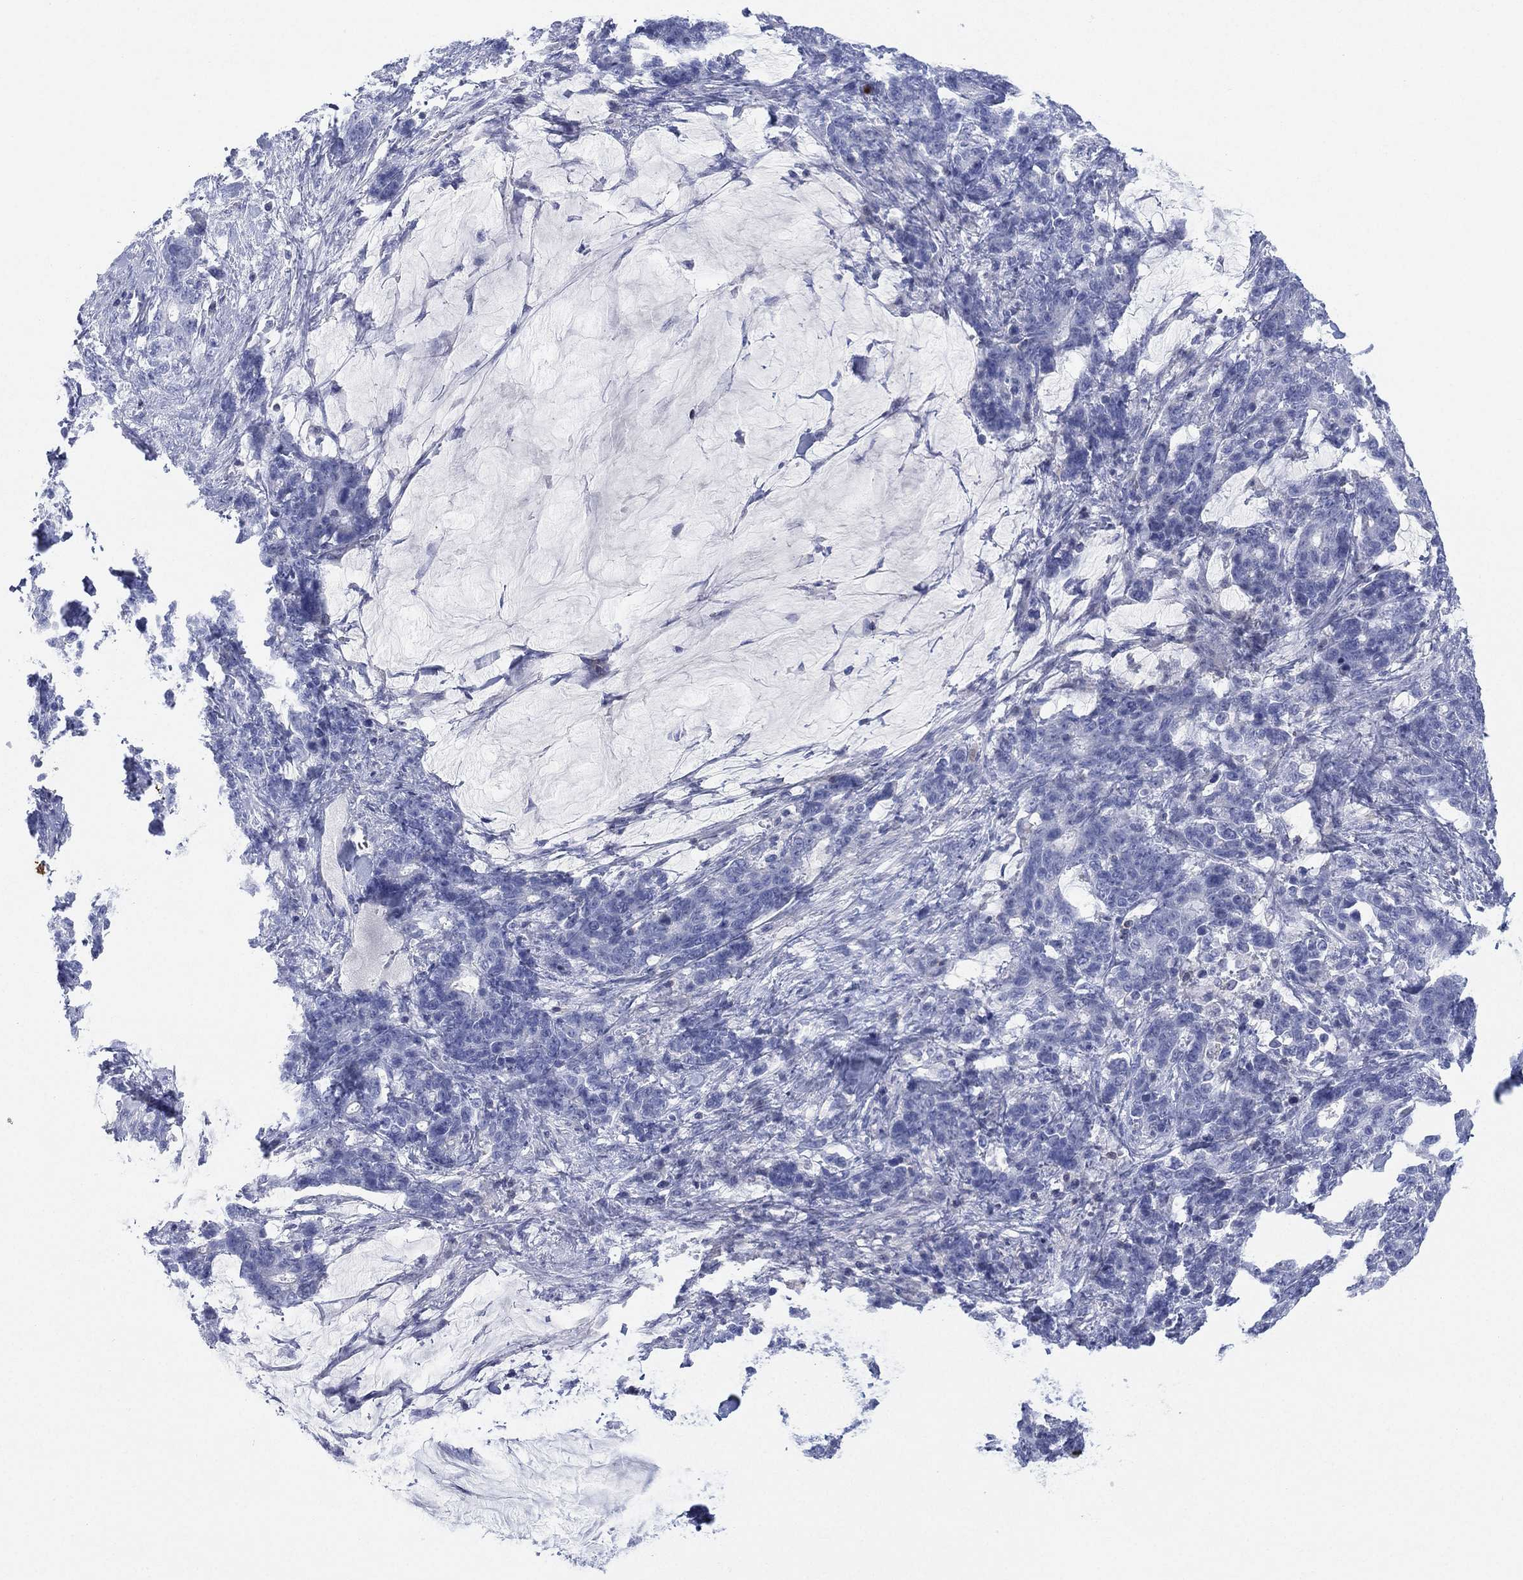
{"staining": {"intensity": "negative", "quantity": "none", "location": "none"}, "tissue": "stomach cancer", "cell_type": "Tumor cells", "image_type": "cancer", "snomed": [{"axis": "morphology", "description": "Normal tissue, NOS"}, {"axis": "morphology", "description": "Adenocarcinoma, NOS"}, {"axis": "topography", "description": "Stomach"}], "caption": "DAB immunohistochemical staining of stomach cancer (adenocarcinoma) shows no significant staining in tumor cells.", "gene": "SEPTIN1", "patient": {"sex": "female", "age": 64}}